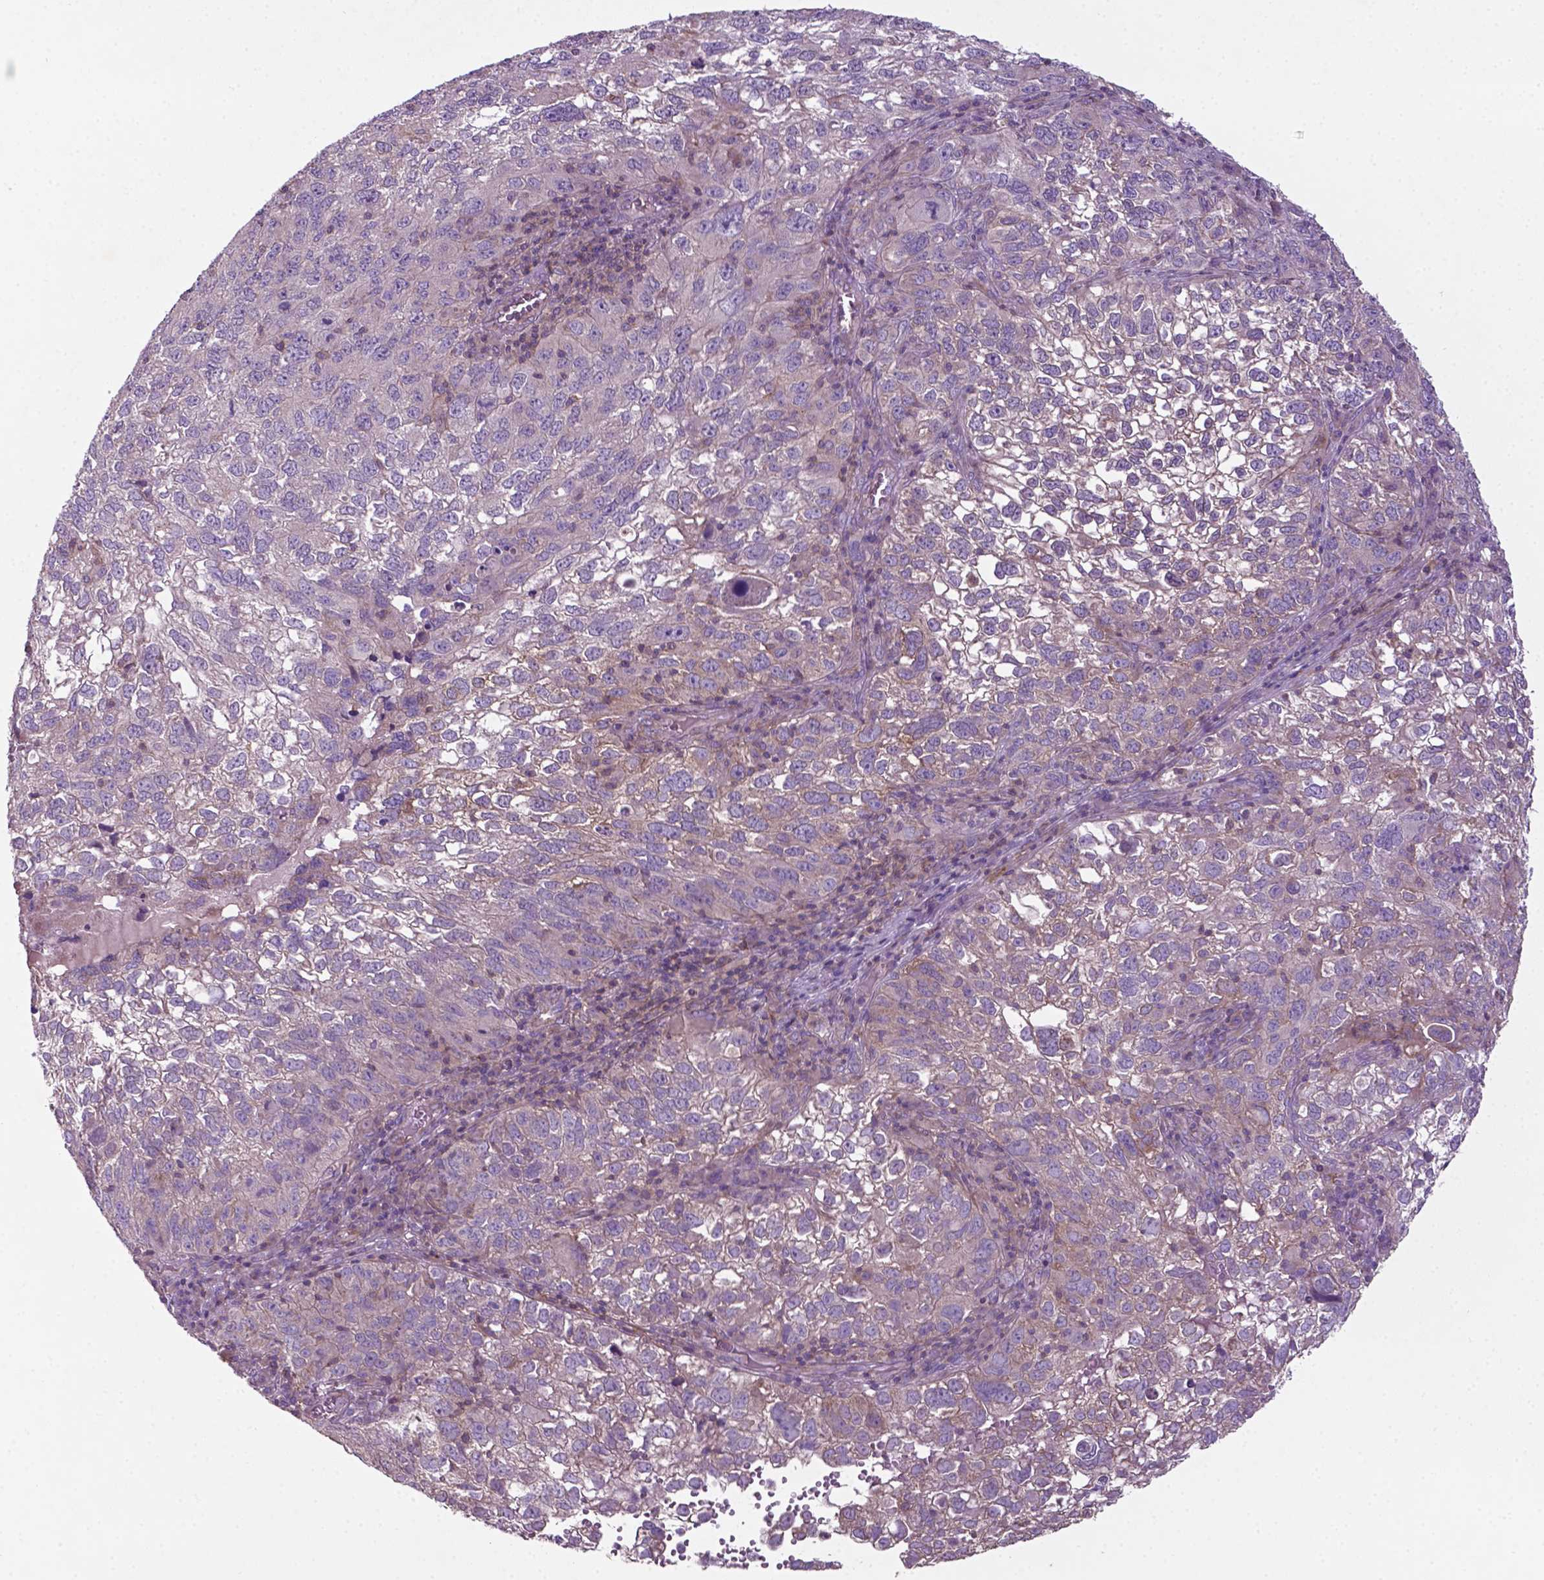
{"staining": {"intensity": "negative", "quantity": "none", "location": "none"}, "tissue": "cervical cancer", "cell_type": "Tumor cells", "image_type": "cancer", "snomed": [{"axis": "morphology", "description": "Squamous cell carcinoma, NOS"}, {"axis": "topography", "description": "Cervix"}], "caption": "An immunohistochemistry photomicrograph of cervical cancer is shown. There is no staining in tumor cells of cervical cancer.", "gene": "BMP4", "patient": {"sex": "female", "age": 55}}